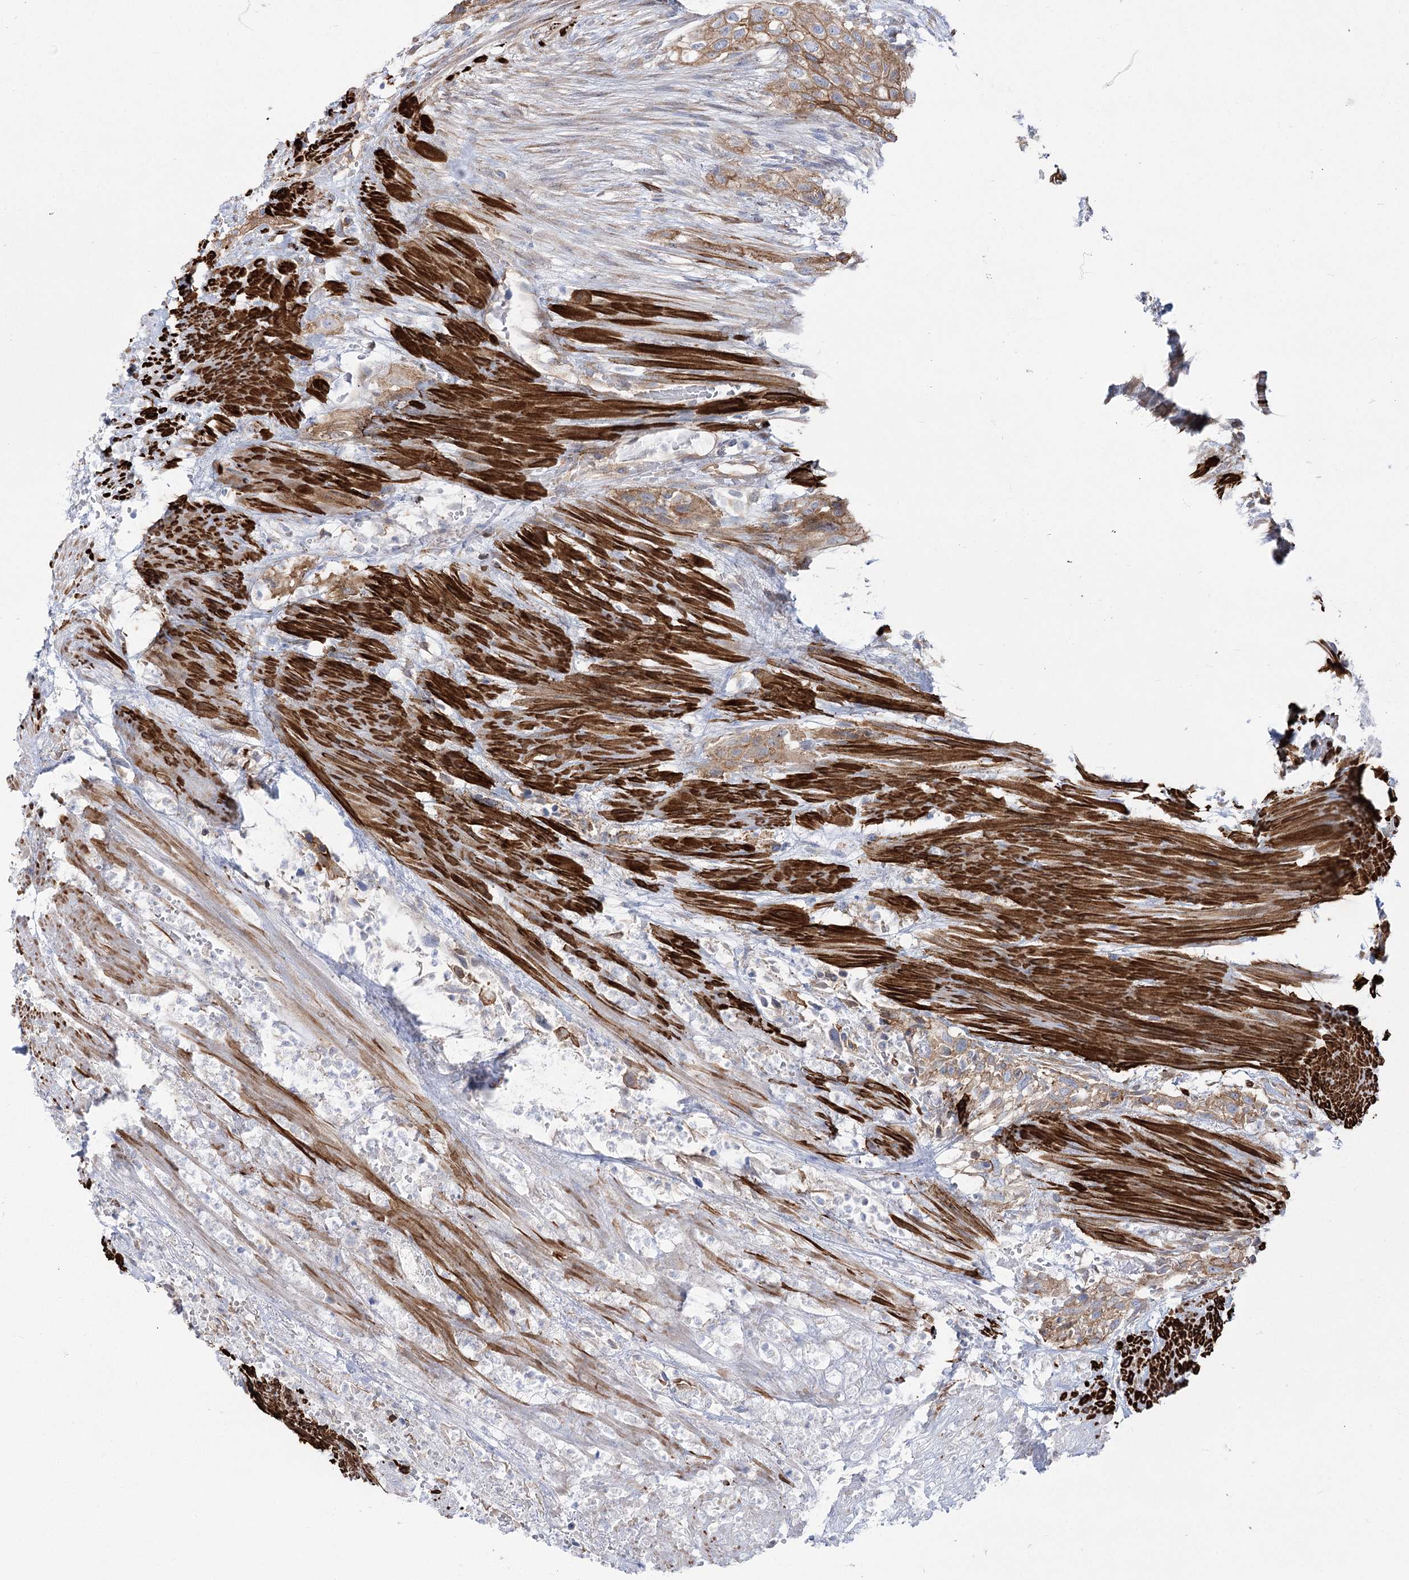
{"staining": {"intensity": "moderate", "quantity": ">75%", "location": "cytoplasmic/membranous"}, "tissue": "urothelial cancer", "cell_type": "Tumor cells", "image_type": "cancer", "snomed": [{"axis": "morphology", "description": "Urothelial carcinoma, High grade"}, {"axis": "topography", "description": "Urinary bladder"}], "caption": "Brown immunohistochemical staining in human urothelial cancer displays moderate cytoplasmic/membranous staining in about >75% of tumor cells.", "gene": "PLEKHA5", "patient": {"sex": "male", "age": 35}}